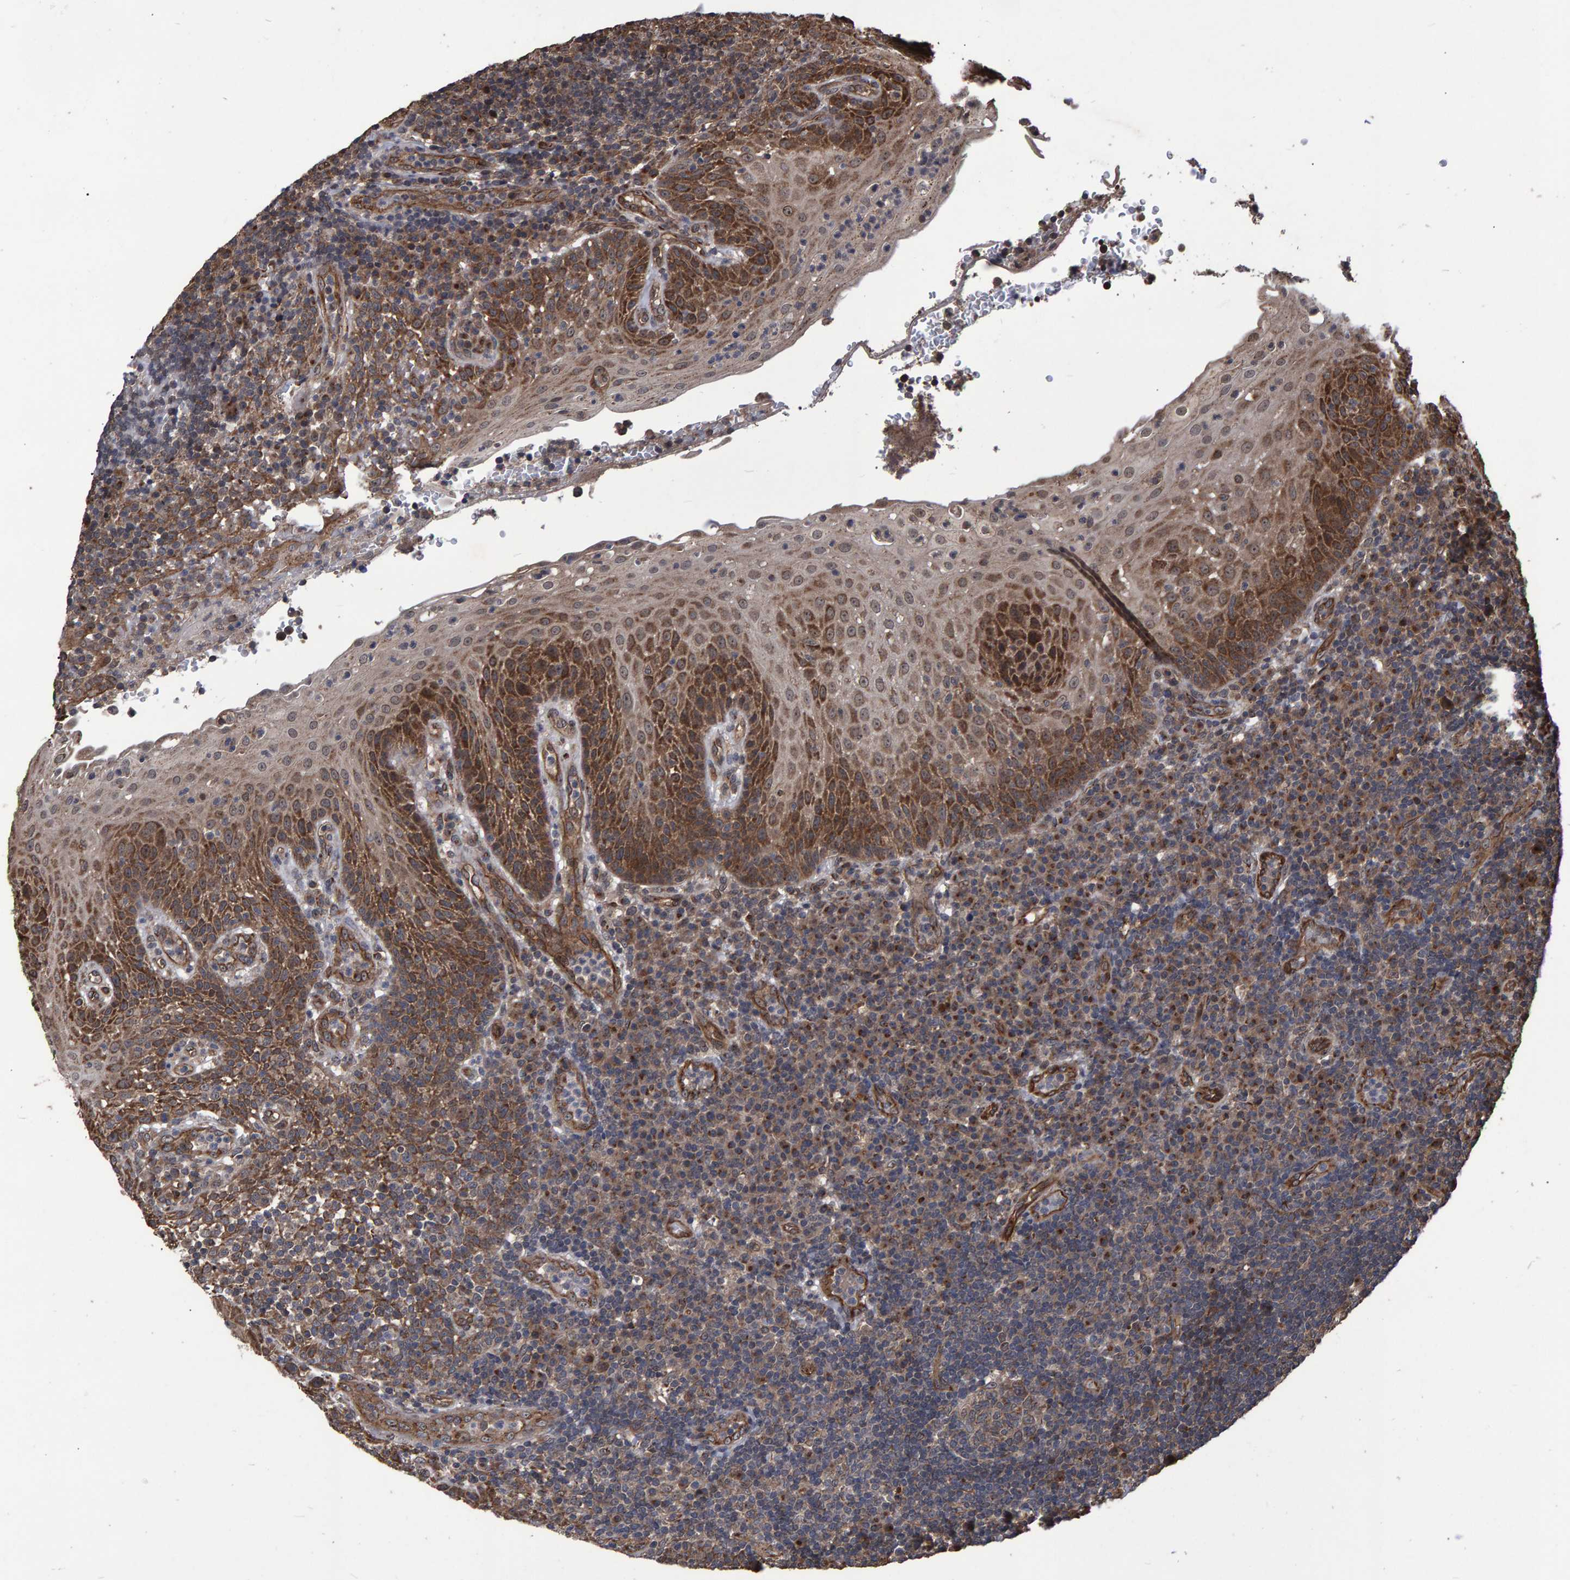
{"staining": {"intensity": "weak", "quantity": "25%-75%", "location": "cytoplasmic/membranous,nuclear"}, "tissue": "tonsil", "cell_type": "Germinal center cells", "image_type": "normal", "snomed": [{"axis": "morphology", "description": "Normal tissue, NOS"}, {"axis": "topography", "description": "Tonsil"}], "caption": "Protein staining demonstrates weak cytoplasmic/membranous,nuclear staining in about 25%-75% of germinal center cells in normal tonsil.", "gene": "TRIM68", "patient": {"sex": "female", "age": 40}}